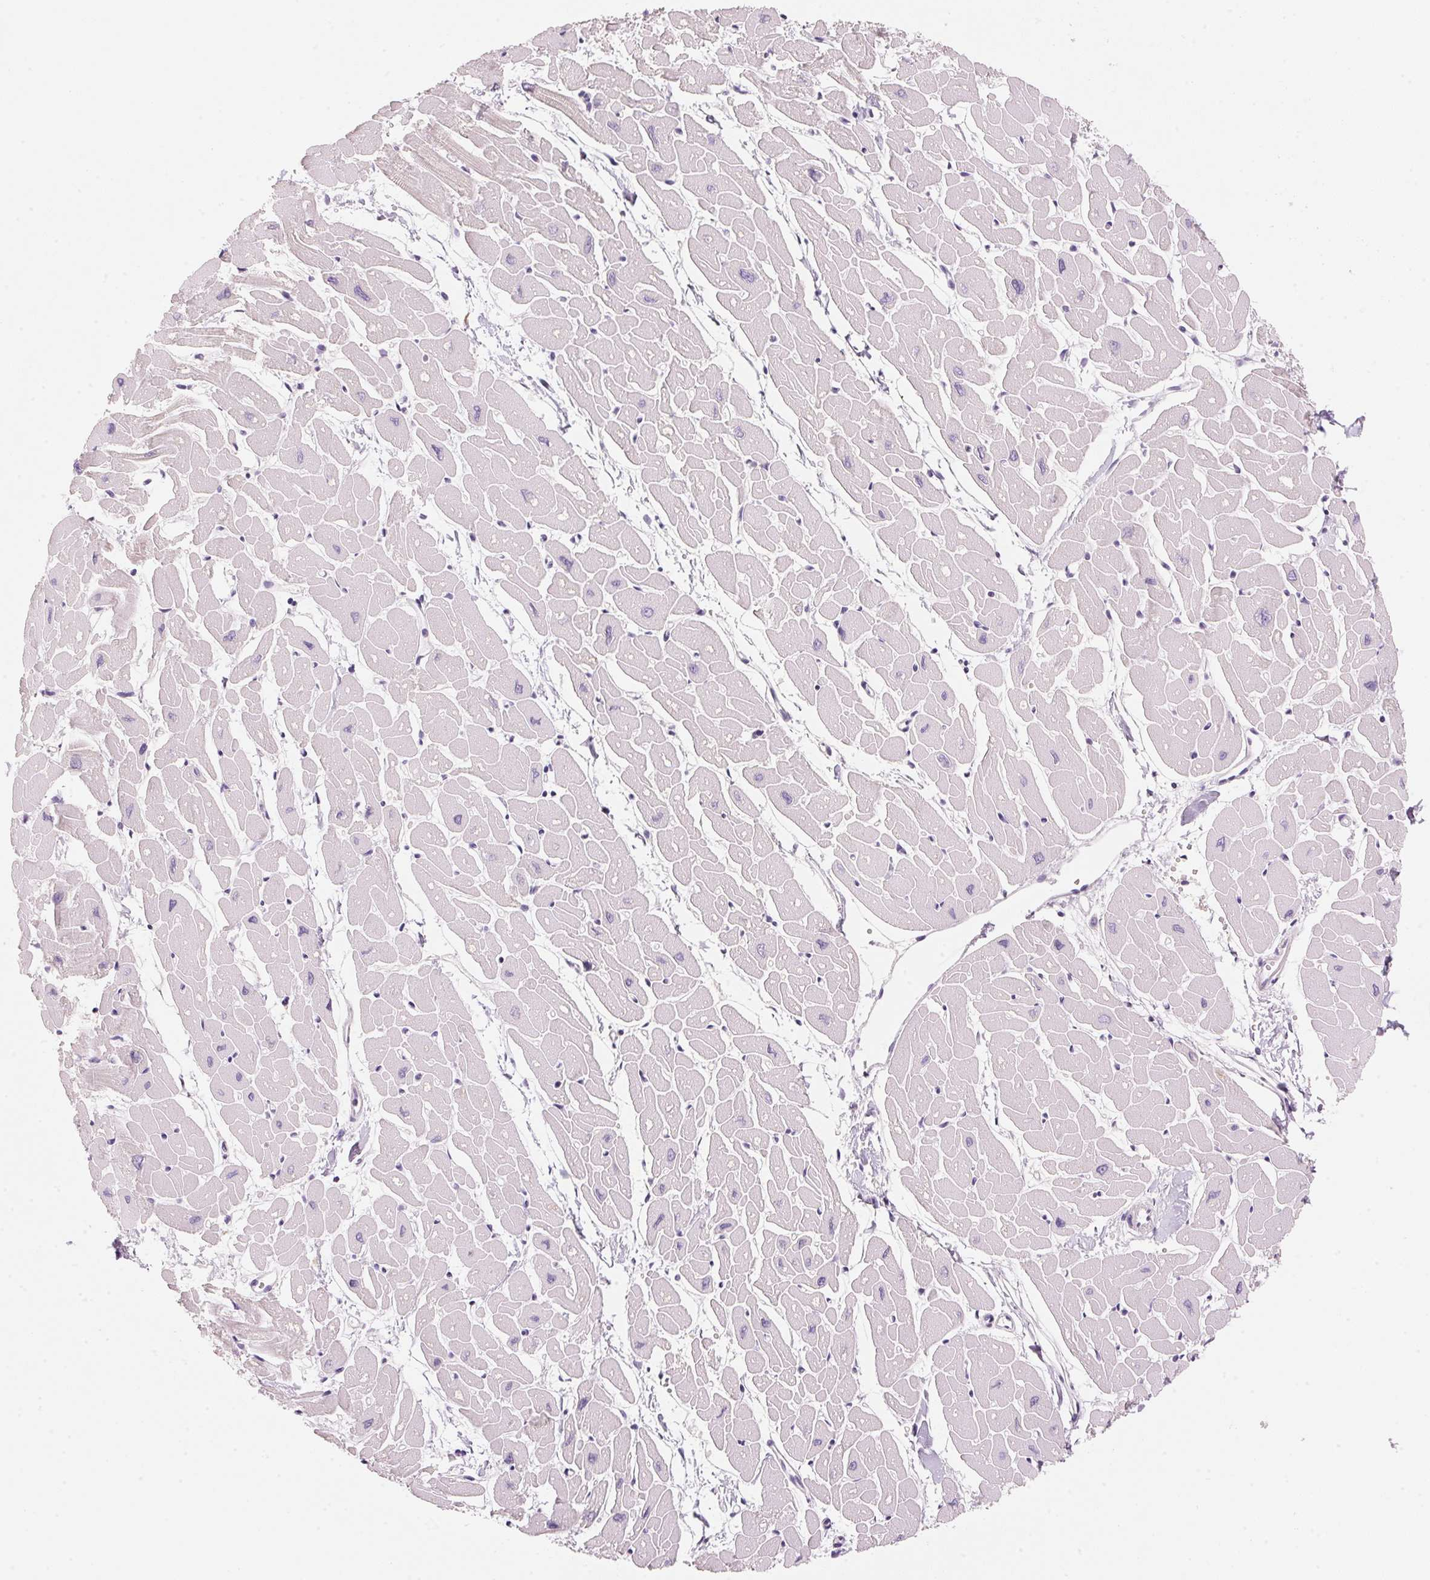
{"staining": {"intensity": "negative", "quantity": "none", "location": "none"}, "tissue": "heart muscle", "cell_type": "Cardiomyocytes", "image_type": "normal", "snomed": [{"axis": "morphology", "description": "Normal tissue, NOS"}, {"axis": "topography", "description": "Heart"}], "caption": "Immunohistochemistry histopathology image of unremarkable human heart muscle stained for a protein (brown), which reveals no staining in cardiomyocytes.", "gene": "CYP11B1", "patient": {"sex": "male", "age": 57}}